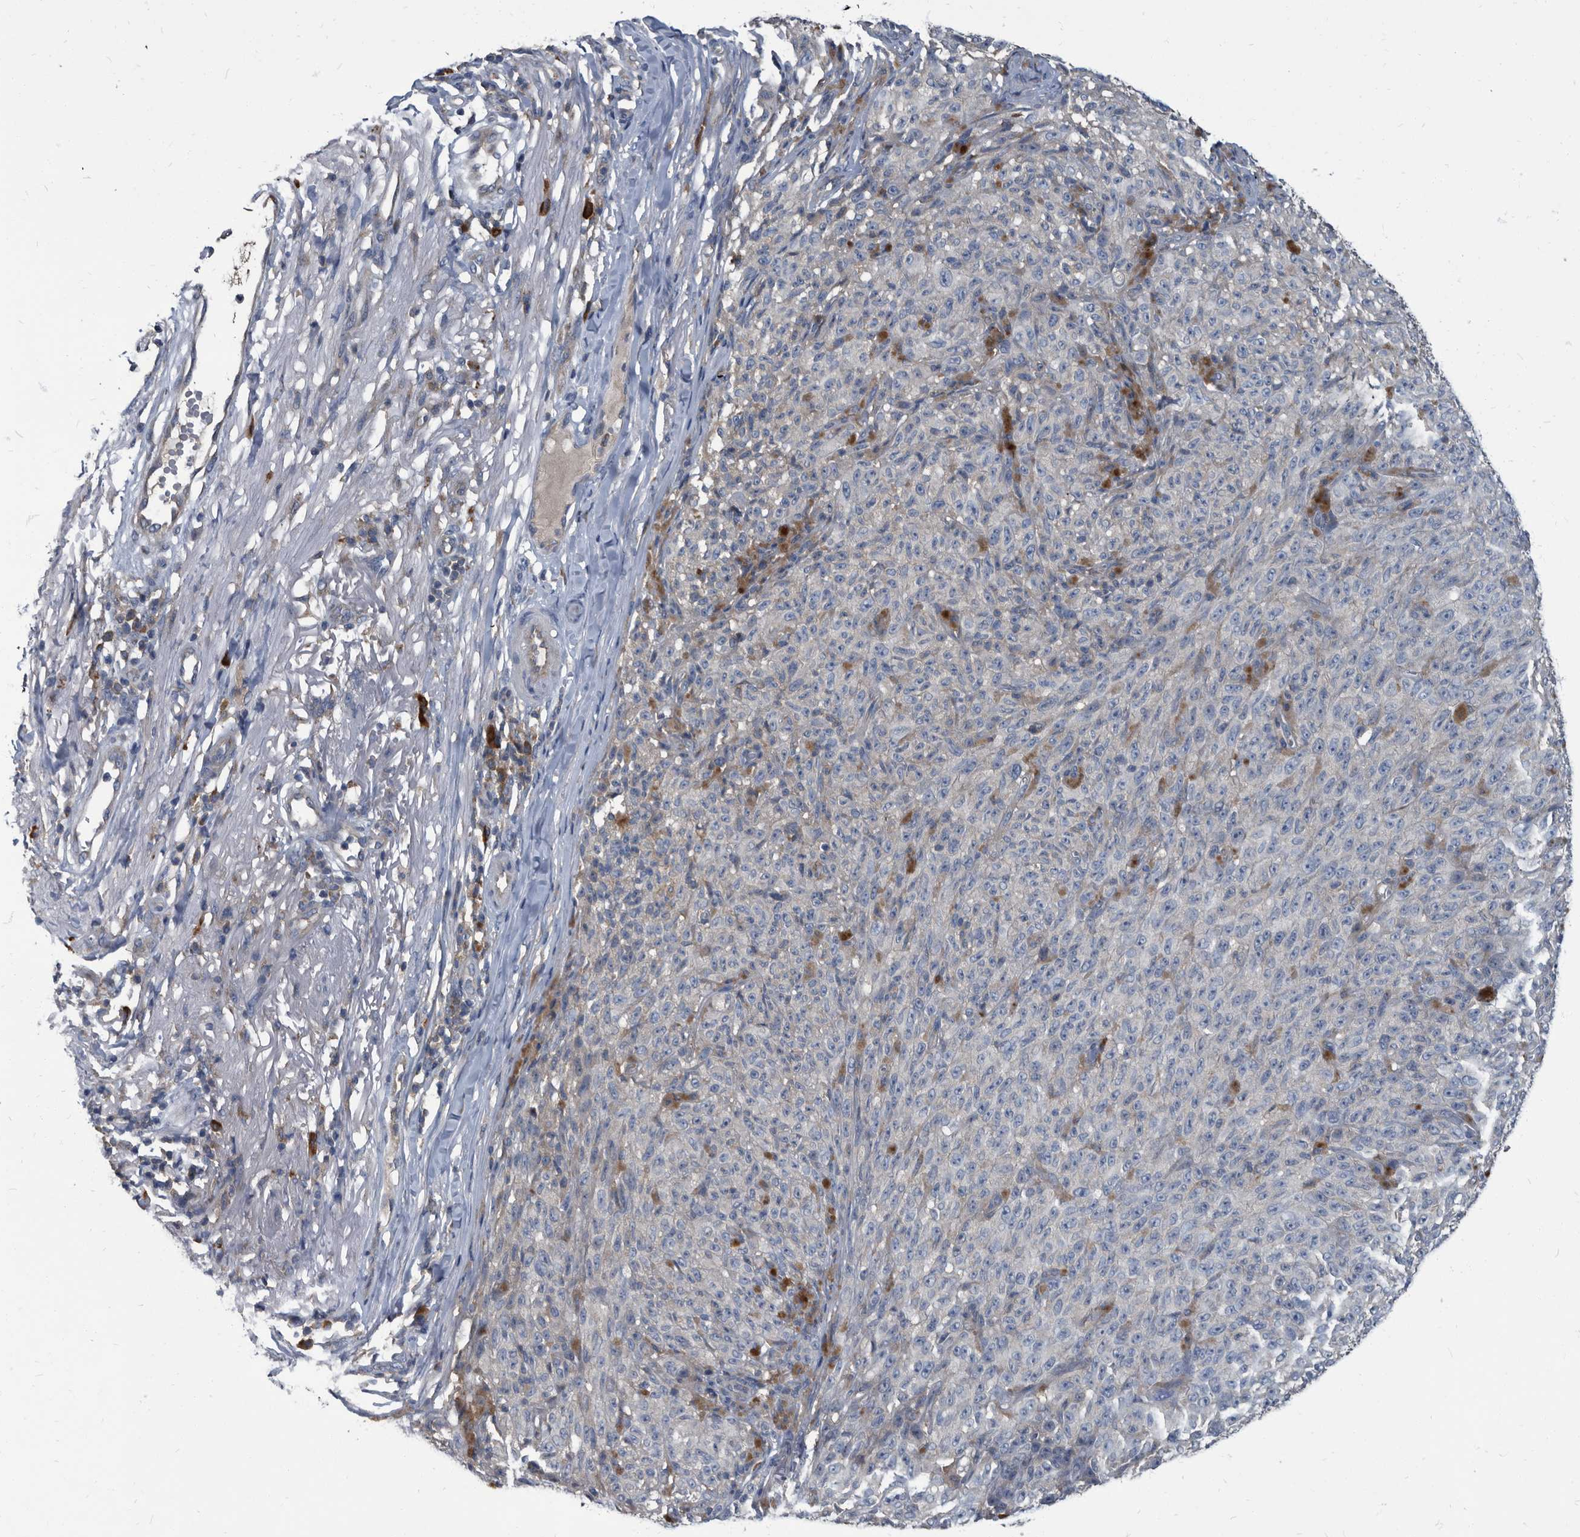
{"staining": {"intensity": "negative", "quantity": "none", "location": "none"}, "tissue": "melanoma", "cell_type": "Tumor cells", "image_type": "cancer", "snomed": [{"axis": "morphology", "description": "Malignant melanoma, NOS"}, {"axis": "topography", "description": "Skin"}], "caption": "Immunohistochemistry (IHC) image of neoplastic tissue: human malignant melanoma stained with DAB (3,3'-diaminobenzidine) reveals no significant protein staining in tumor cells.", "gene": "CDV3", "patient": {"sex": "female", "age": 82}}